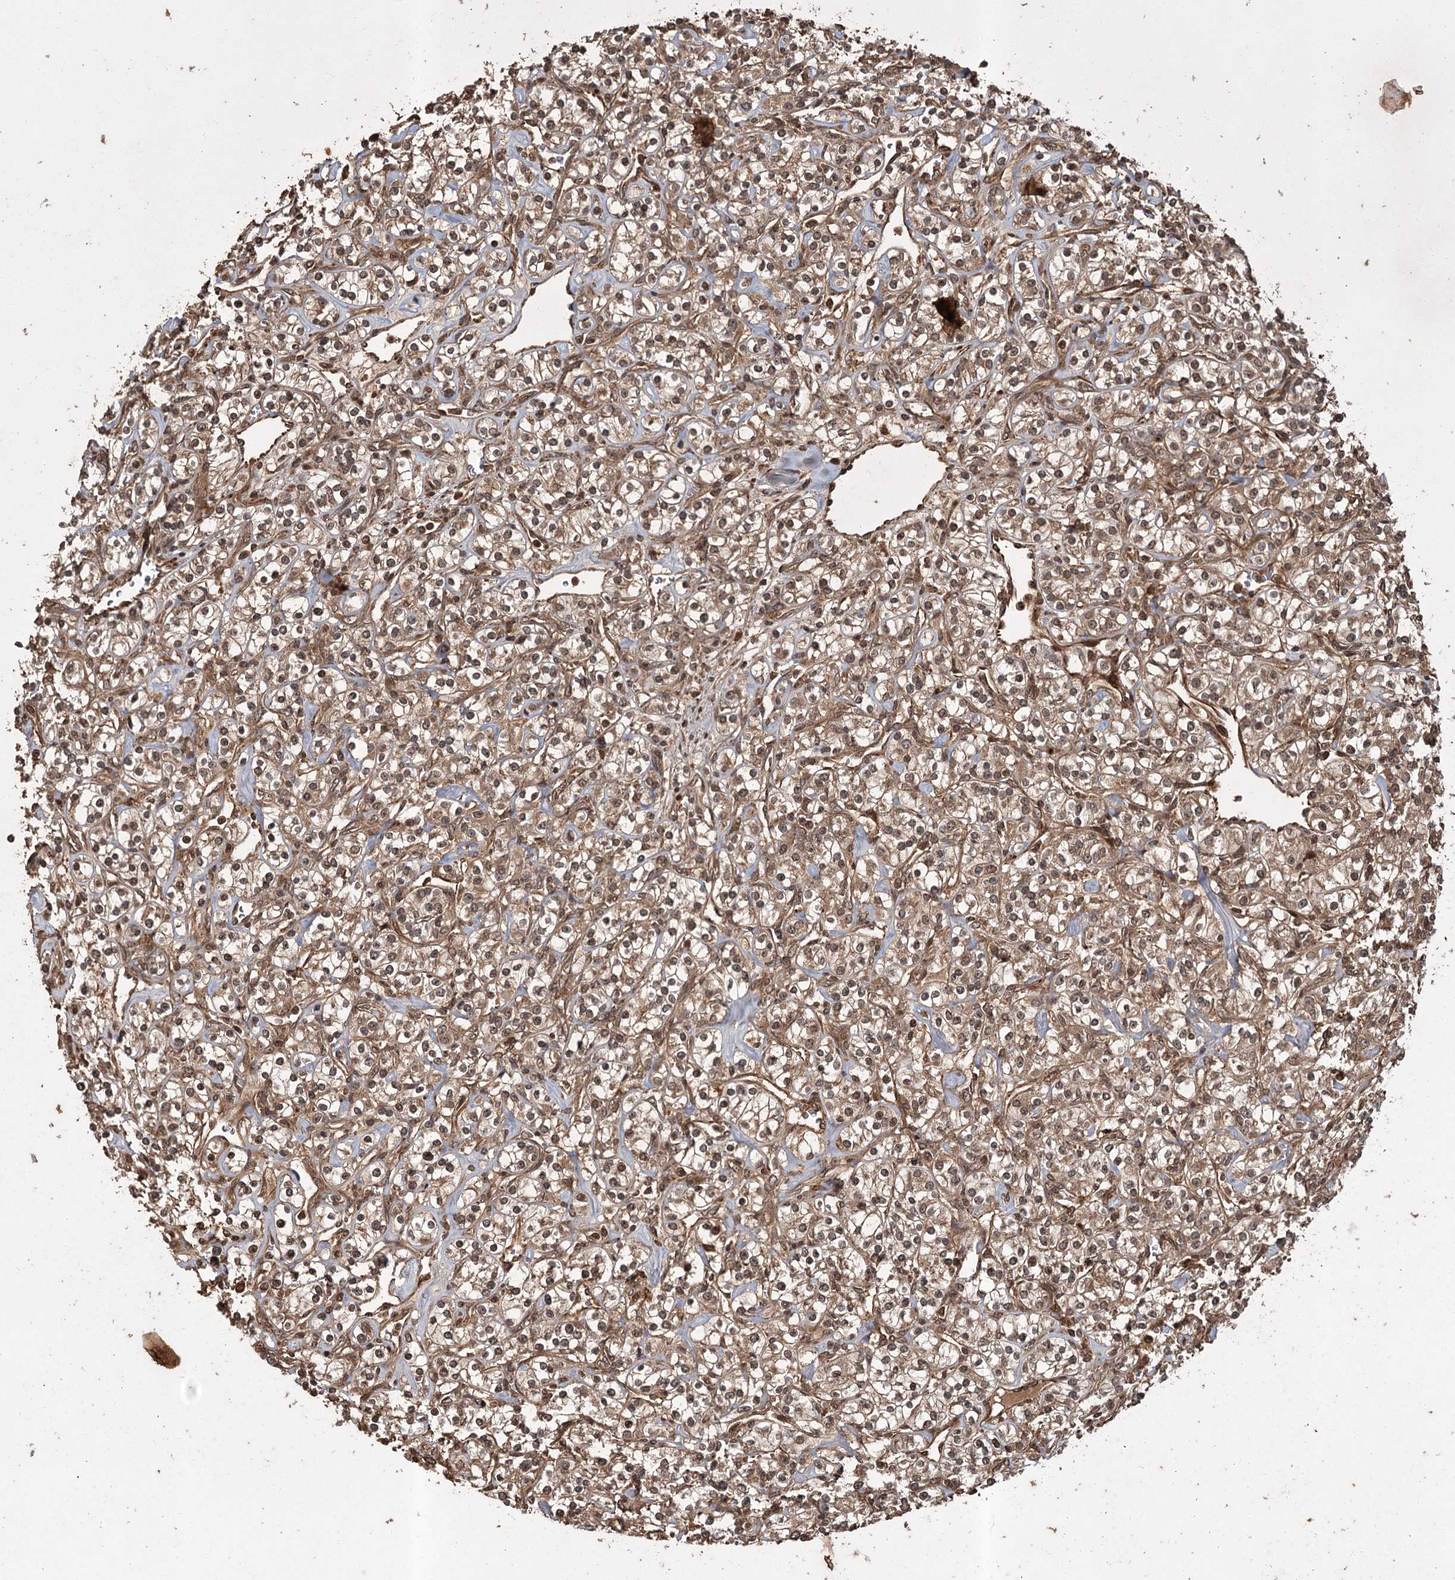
{"staining": {"intensity": "moderate", "quantity": ">75%", "location": "cytoplasmic/membranous,nuclear"}, "tissue": "renal cancer", "cell_type": "Tumor cells", "image_type": "cancer", "snomed": [{"axis": "morphology", "description": "Adenocarcinoma, NOS"}, {"axis": "topography", "description": "Kidney"}], "caption": "This image exhibits renal cancer stained with immunohistochemistry (IHC) to label a protein in brown. The cytoplasmic/membranous and nuclear of tumor cells show moderate positivity for the protein. Nuclei are counter-stained blue.", "gene": "RPAP3", "patient": {"sex": "male", "age": 77}}